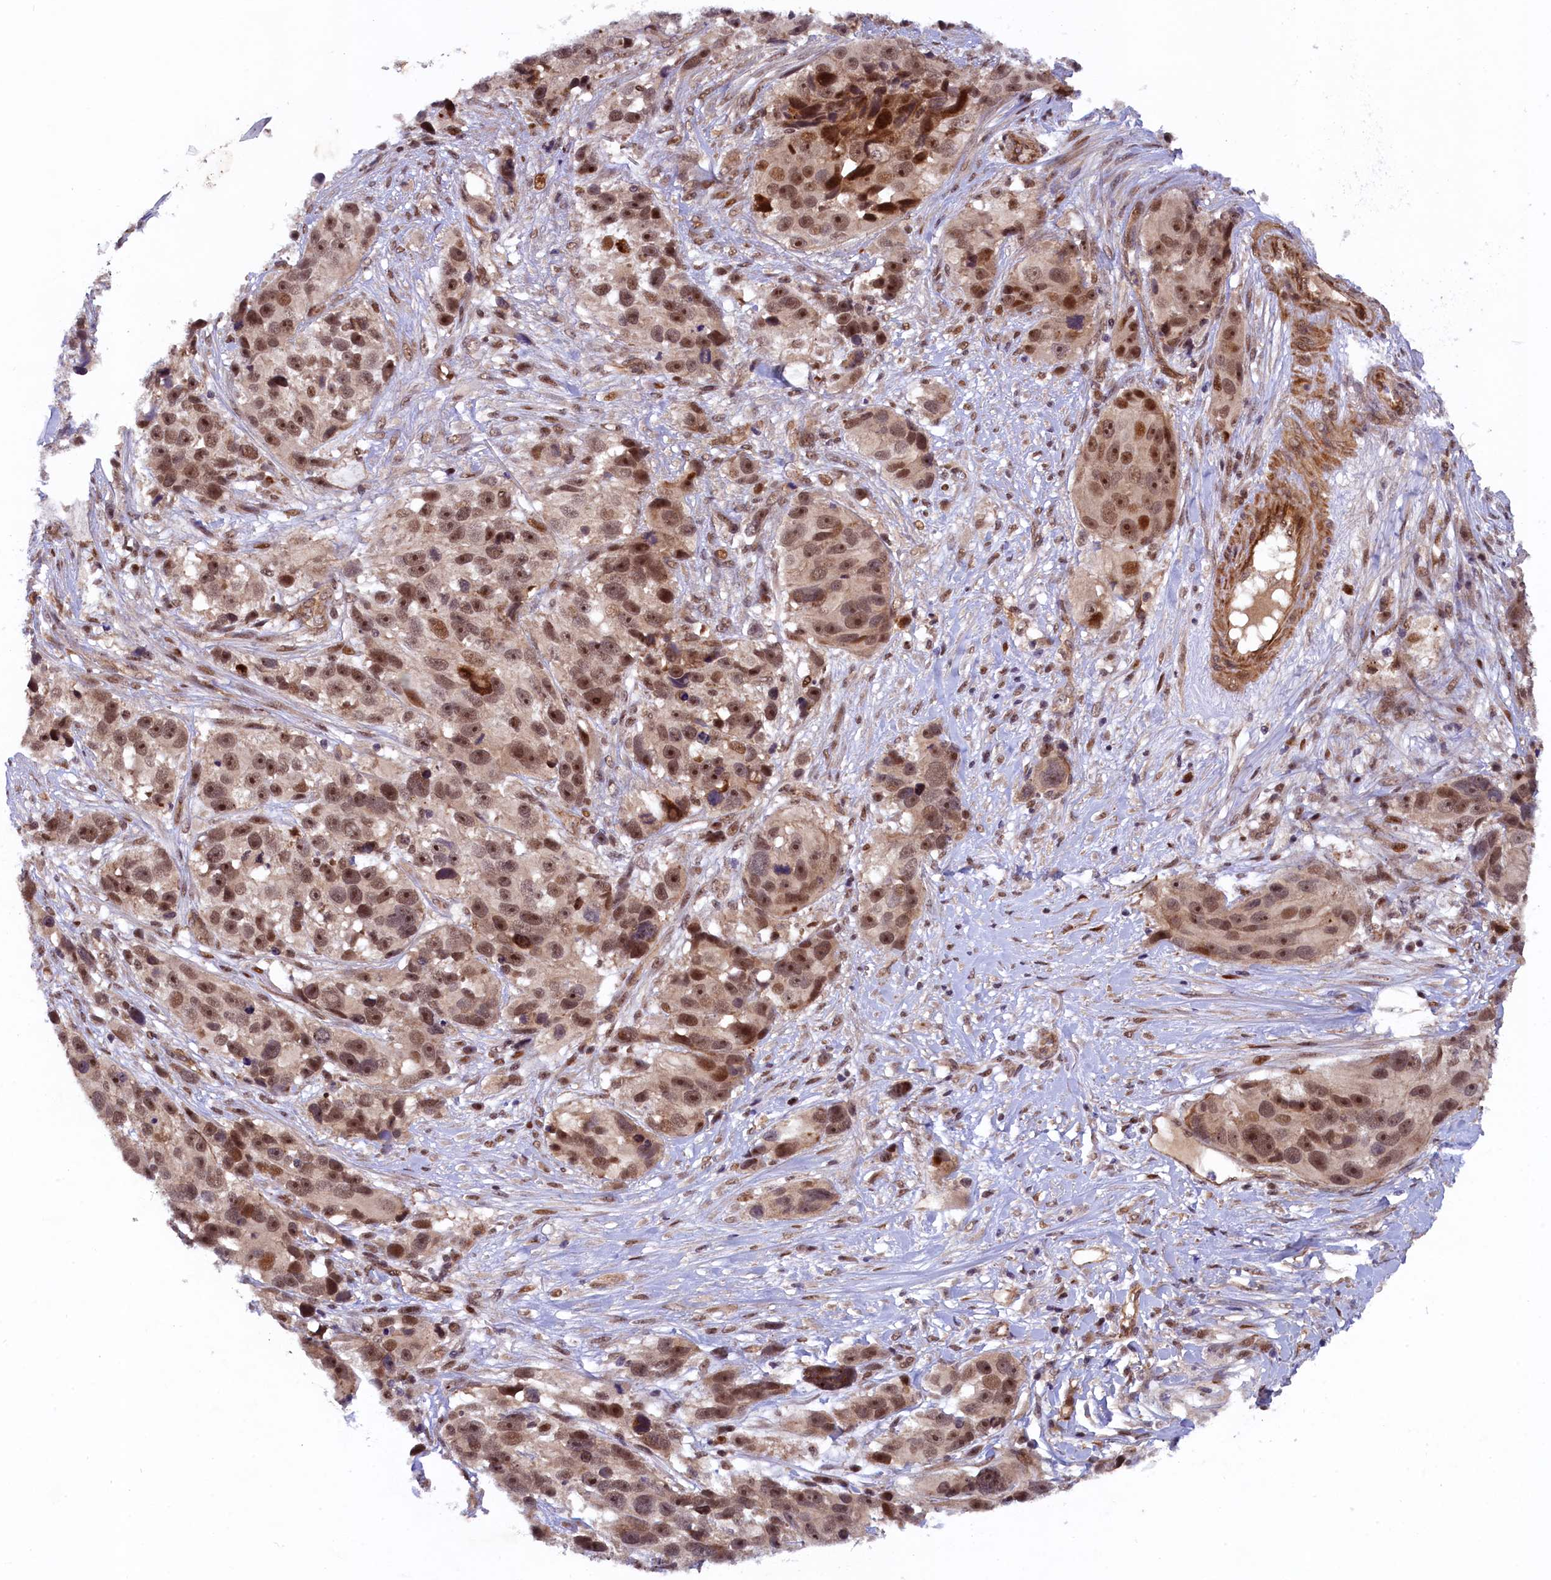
{"staining": {"intensity": "moderate", "quantity": ">75%", "location": "nuclear"}, "tissue": "melanoma", "cell_type": "Tumor cells", "image_type": "cancer", "snomed": [{"axis": "morphology", "description": "Malignant melanoma, NOS"}, {"axis": "topography", "description": "Skin"}], "caption": "Melanoma stained with IHC demonstrates moderate nuclear positivity in approximately >75% of tumor cells.", "gene": "ARL14EP", "patient": {"sex": "male", "age": 84}}